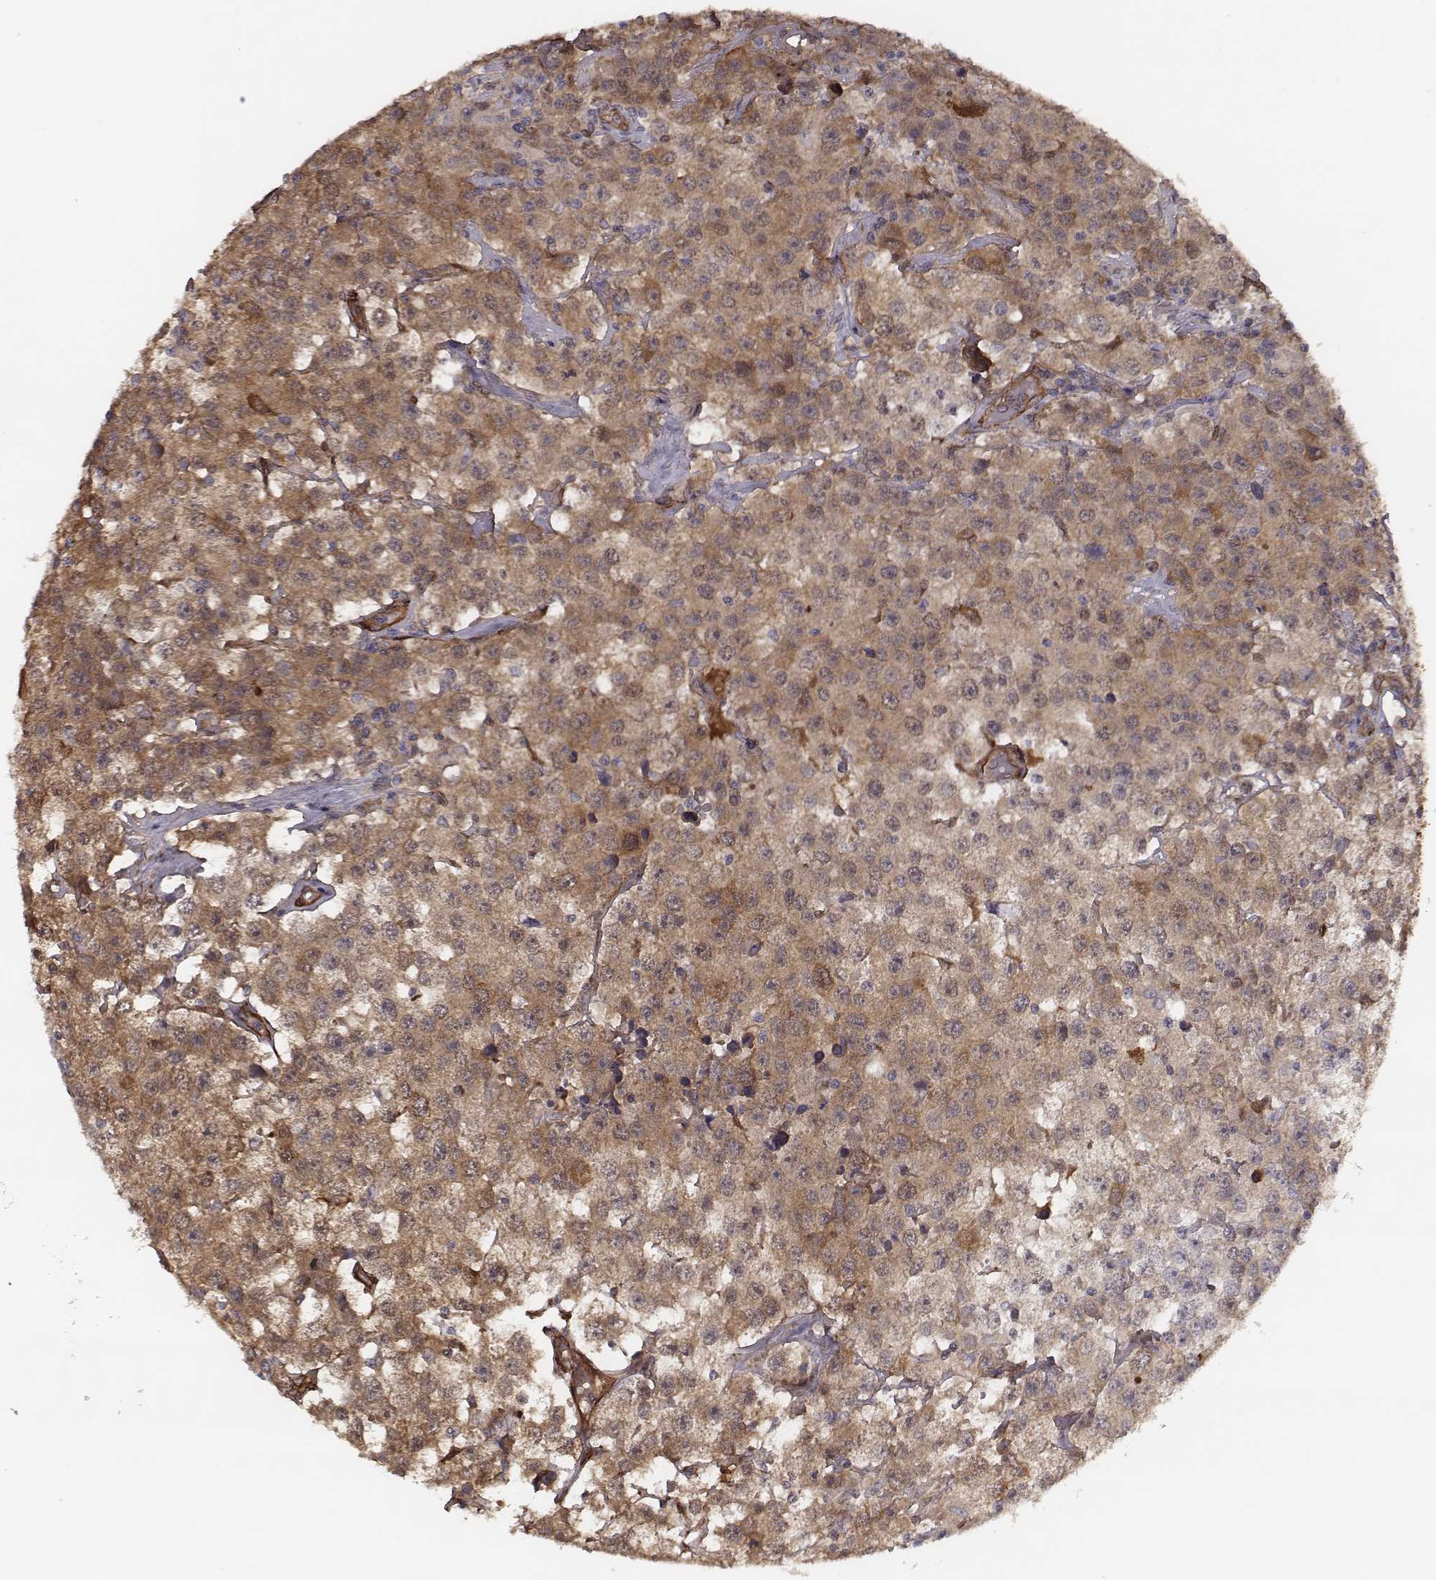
{"staining": {"intensity": "moderate", "quantity": ">75%", "location": "cytoplasmic/membranous"}, "tissue": "testis cancer", "cell_type": "Tumor cells", "image_type": "cancer", "snomed": [{"axis": "morphology", "description": "Seminoma, NOS"}, {"axis": "topography", "description": "Testis"}], "caption": "Immunohistochemical staining of testis cancer (seminoma) shows moderate cytoplasmic/membranous protein positivity in about >75% of tumor cells.", "gene": "ISYNA1", "patient": {"sex": "male", "age": 52}}